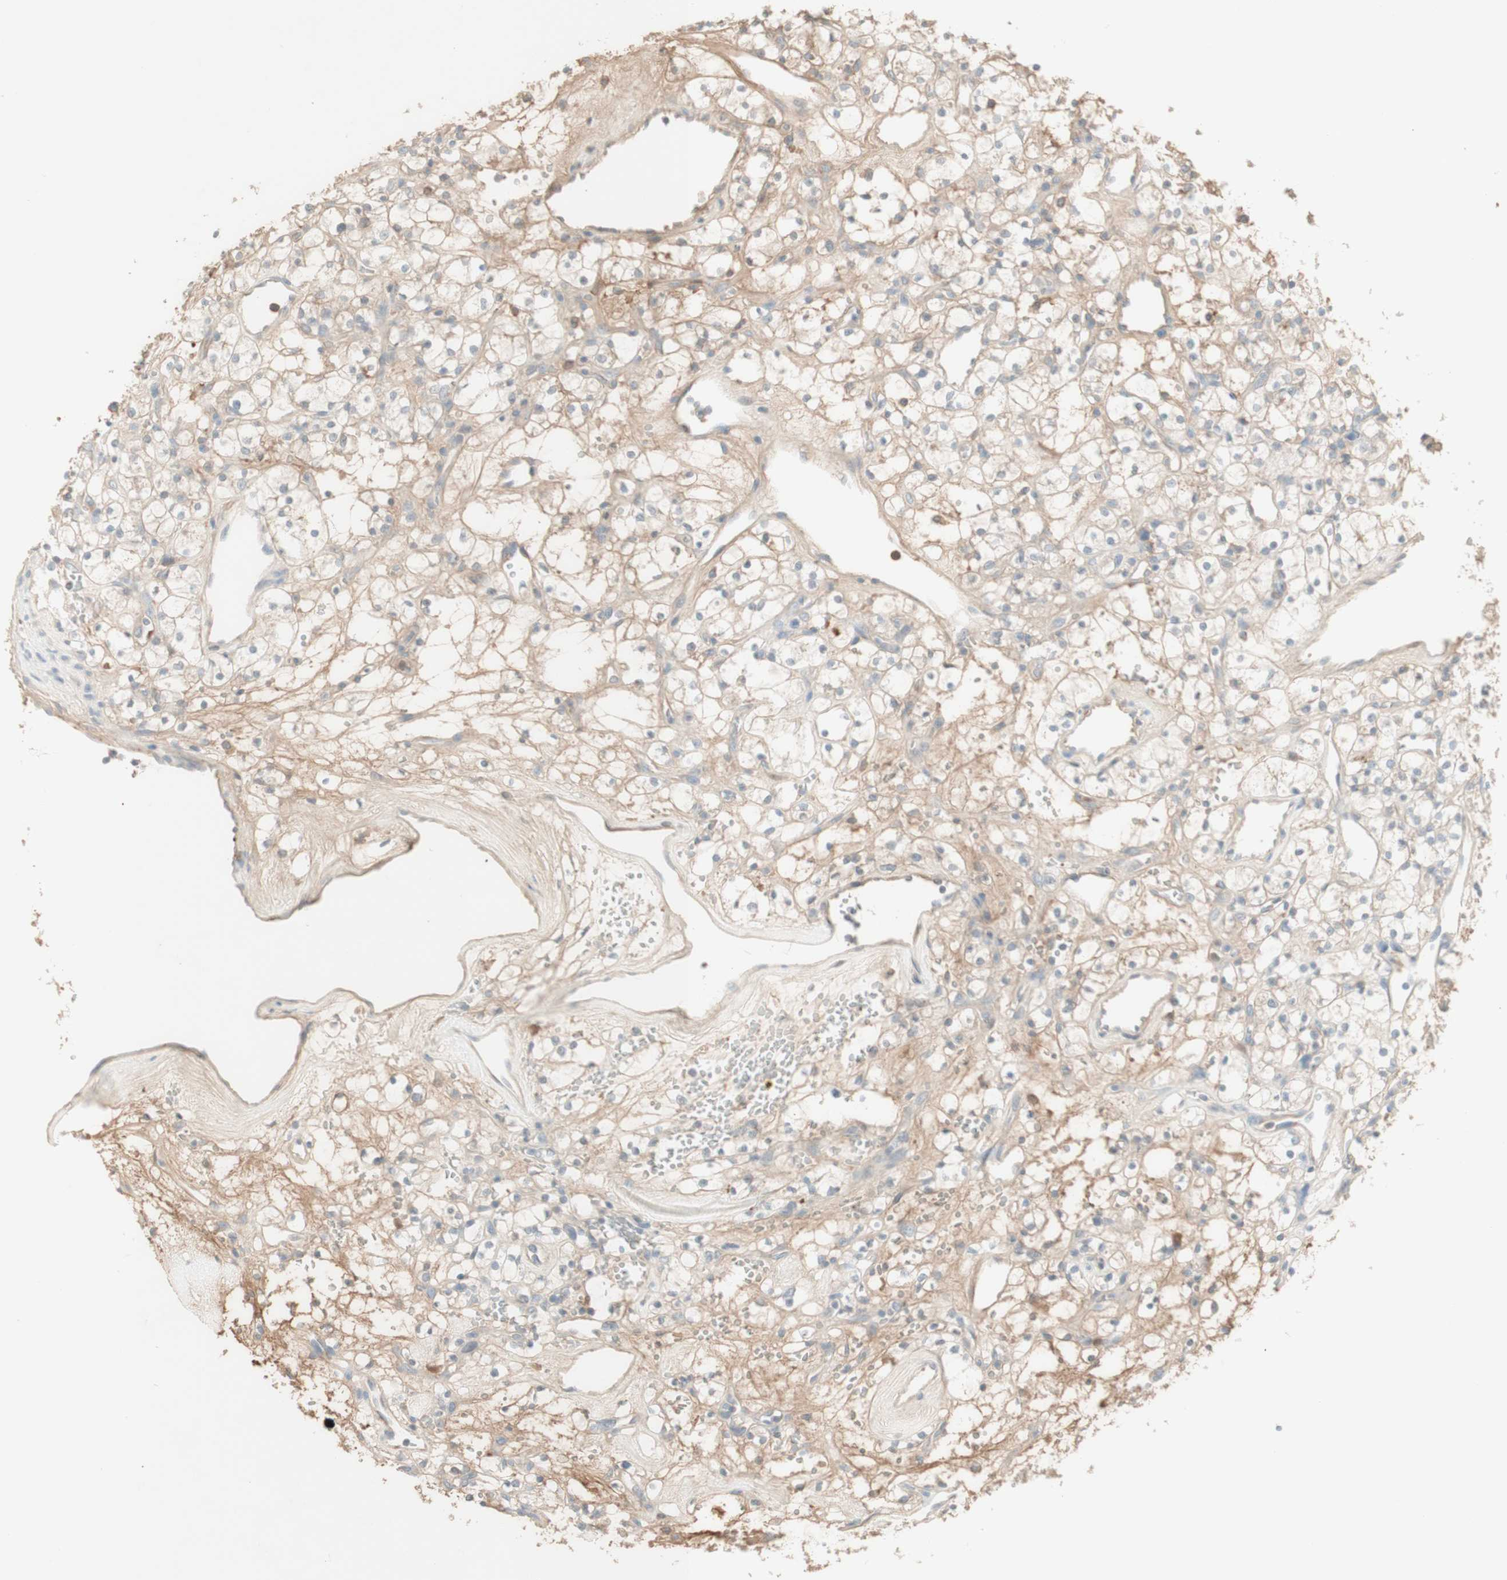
{"staining": {"intensity": "negative", "quantity": "none", "location": "none"}, "tissue": "renal cancer", "cell_type": "Tumor cells", "image_type": "cancer", "snomed": [{"axis": "morphology", "description": "Adenocarcinoma, NOS"}, {"axis": "topography", "description": "Kidney"}], "caption": "Immunohistochemistry histopathology image of human renal cancer stained for a protein (brown), which displays no positivity in tumor cells.", "gene": "IFNG", "patient": {"sex": "female", "age": 60}}